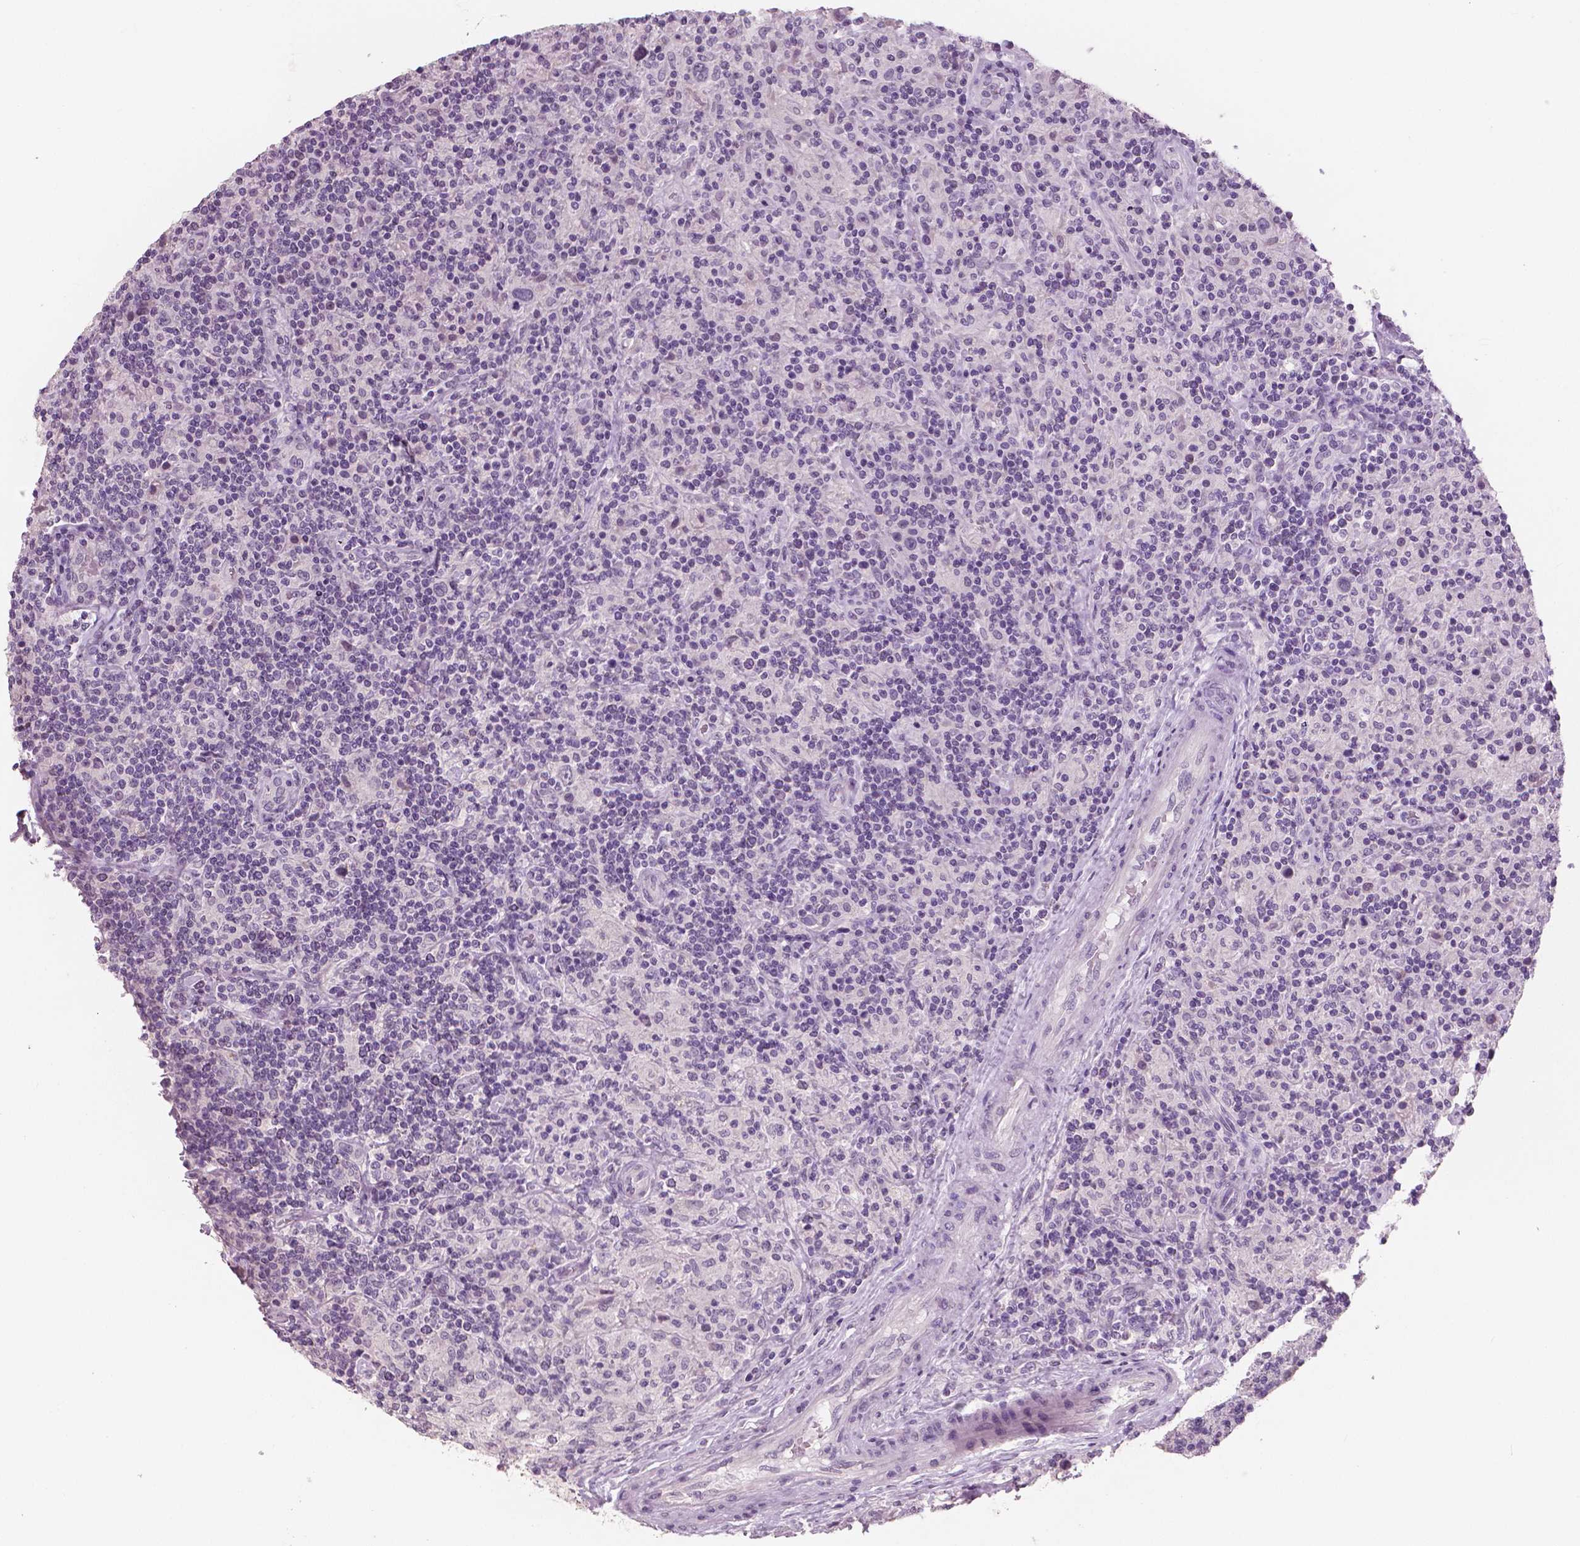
{"staining": {"intensity": "negative", "quantity": "none", "location": "none"}, "tissue": "lymphoma", "cell_type": "Tumor cells", "image_type": "cancer", "snomed": [{"axis": "morphology", "description": "Hodgkin's disease, NOS"}, {"axis": "topography", "description": "Lymph node"}], "caption": "High magnification brightfield microscopy of lymphoma stained with DAB (brown) and counterstained with hematoxylin (blue): tumor cells show no significant staining. (Immunohistochemistry (ihc), brightfield microscopy, high magnification).", "gene": "NECAB1", "patient": {"sex": "male", "age": 70}}